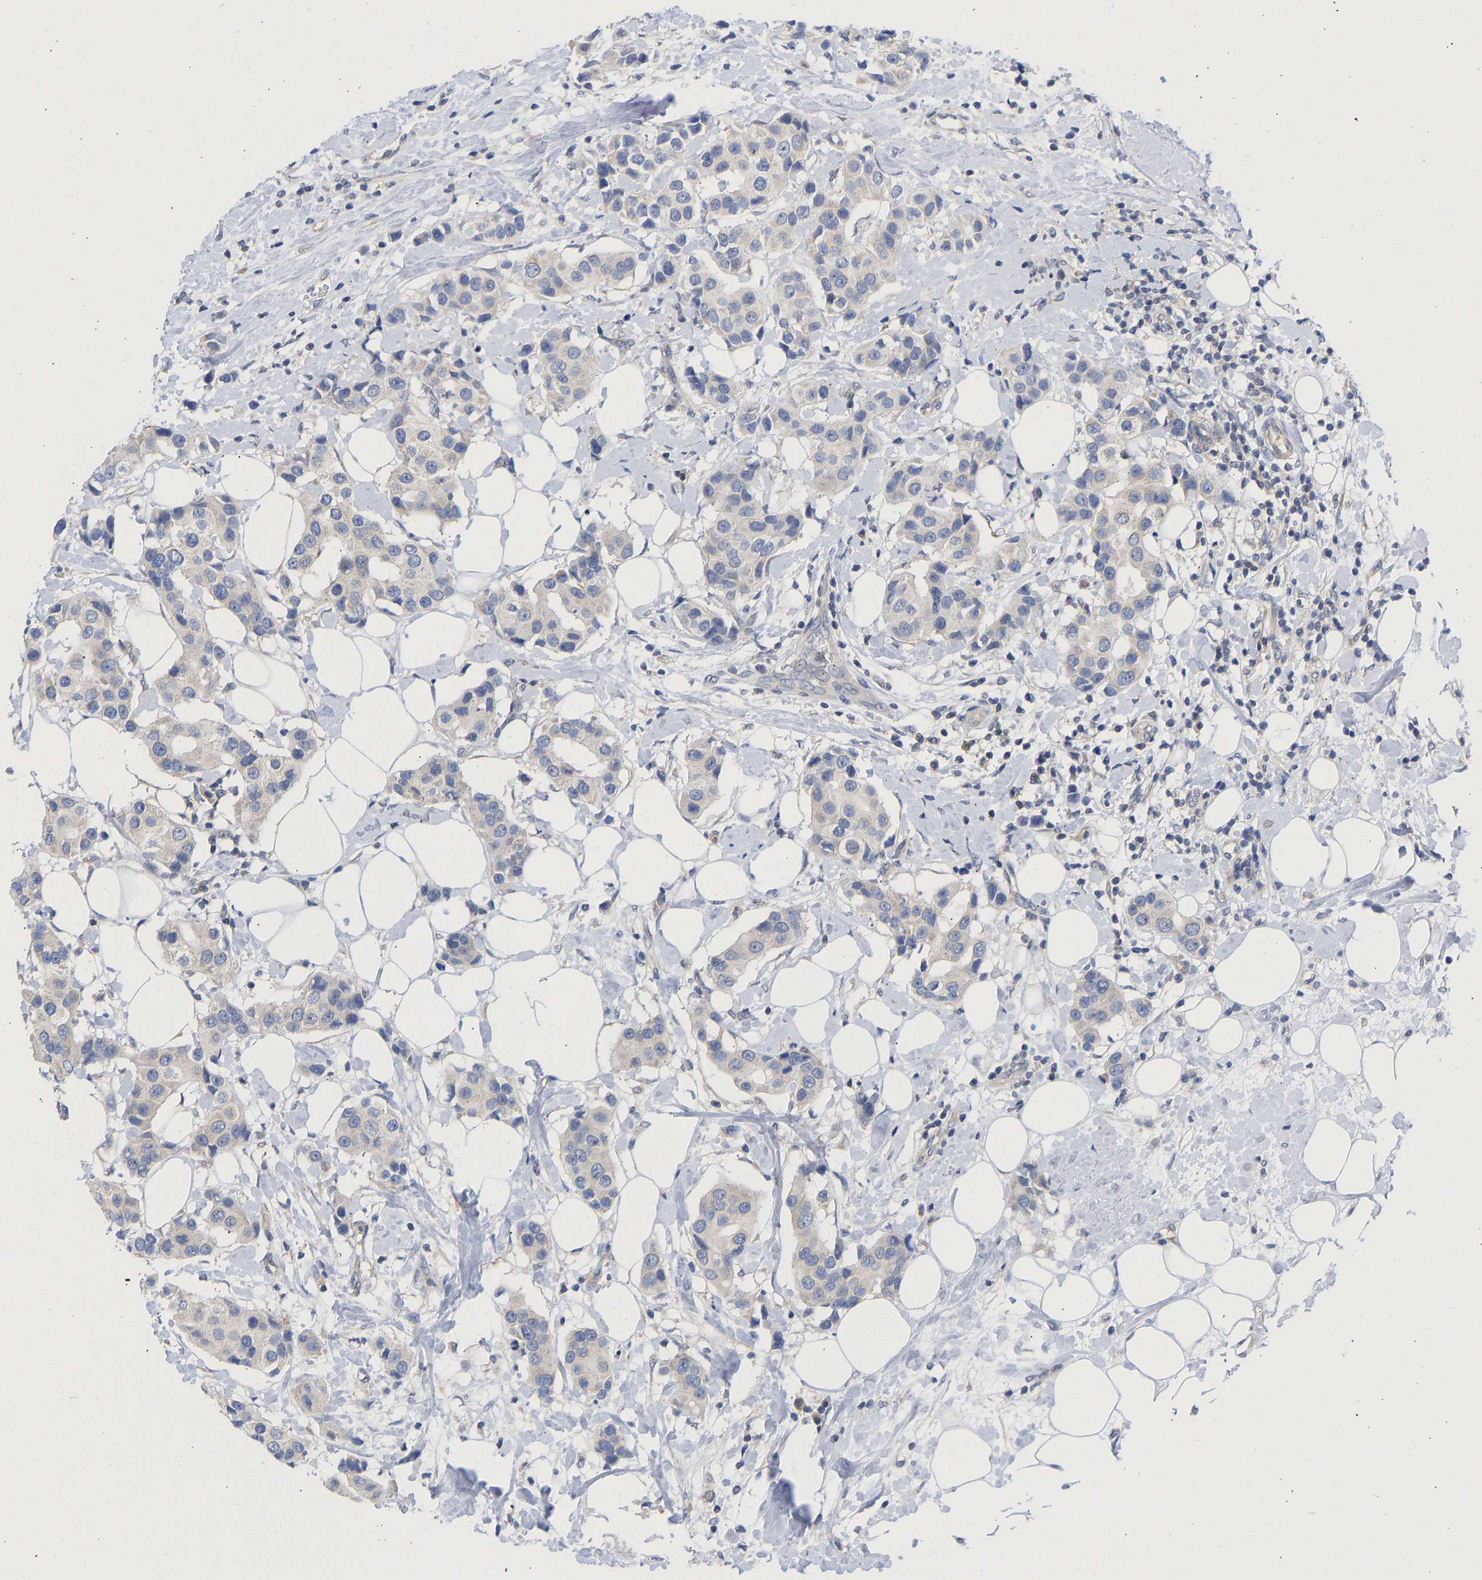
{"staining": {"intensity": "negative", "quantity": "none", "location": "none"}, "tissue": "breast cancer", "cell_type": "Tumor cells", "image_type": "cancer", "snomed": [{"axis": "morphology", "description": "Normal tissue, NOS"}, {"axis": "morphology", "description": "Duct carcinoma"}, {"axis": "topography", "description": "Breast"}], "caption": "Immunohistochemical staining of breast cancer demonstrates no significant positivity in tumor cells.", "gene": "MAP2K3", "patient": {"sex": "female", "age": 39}}